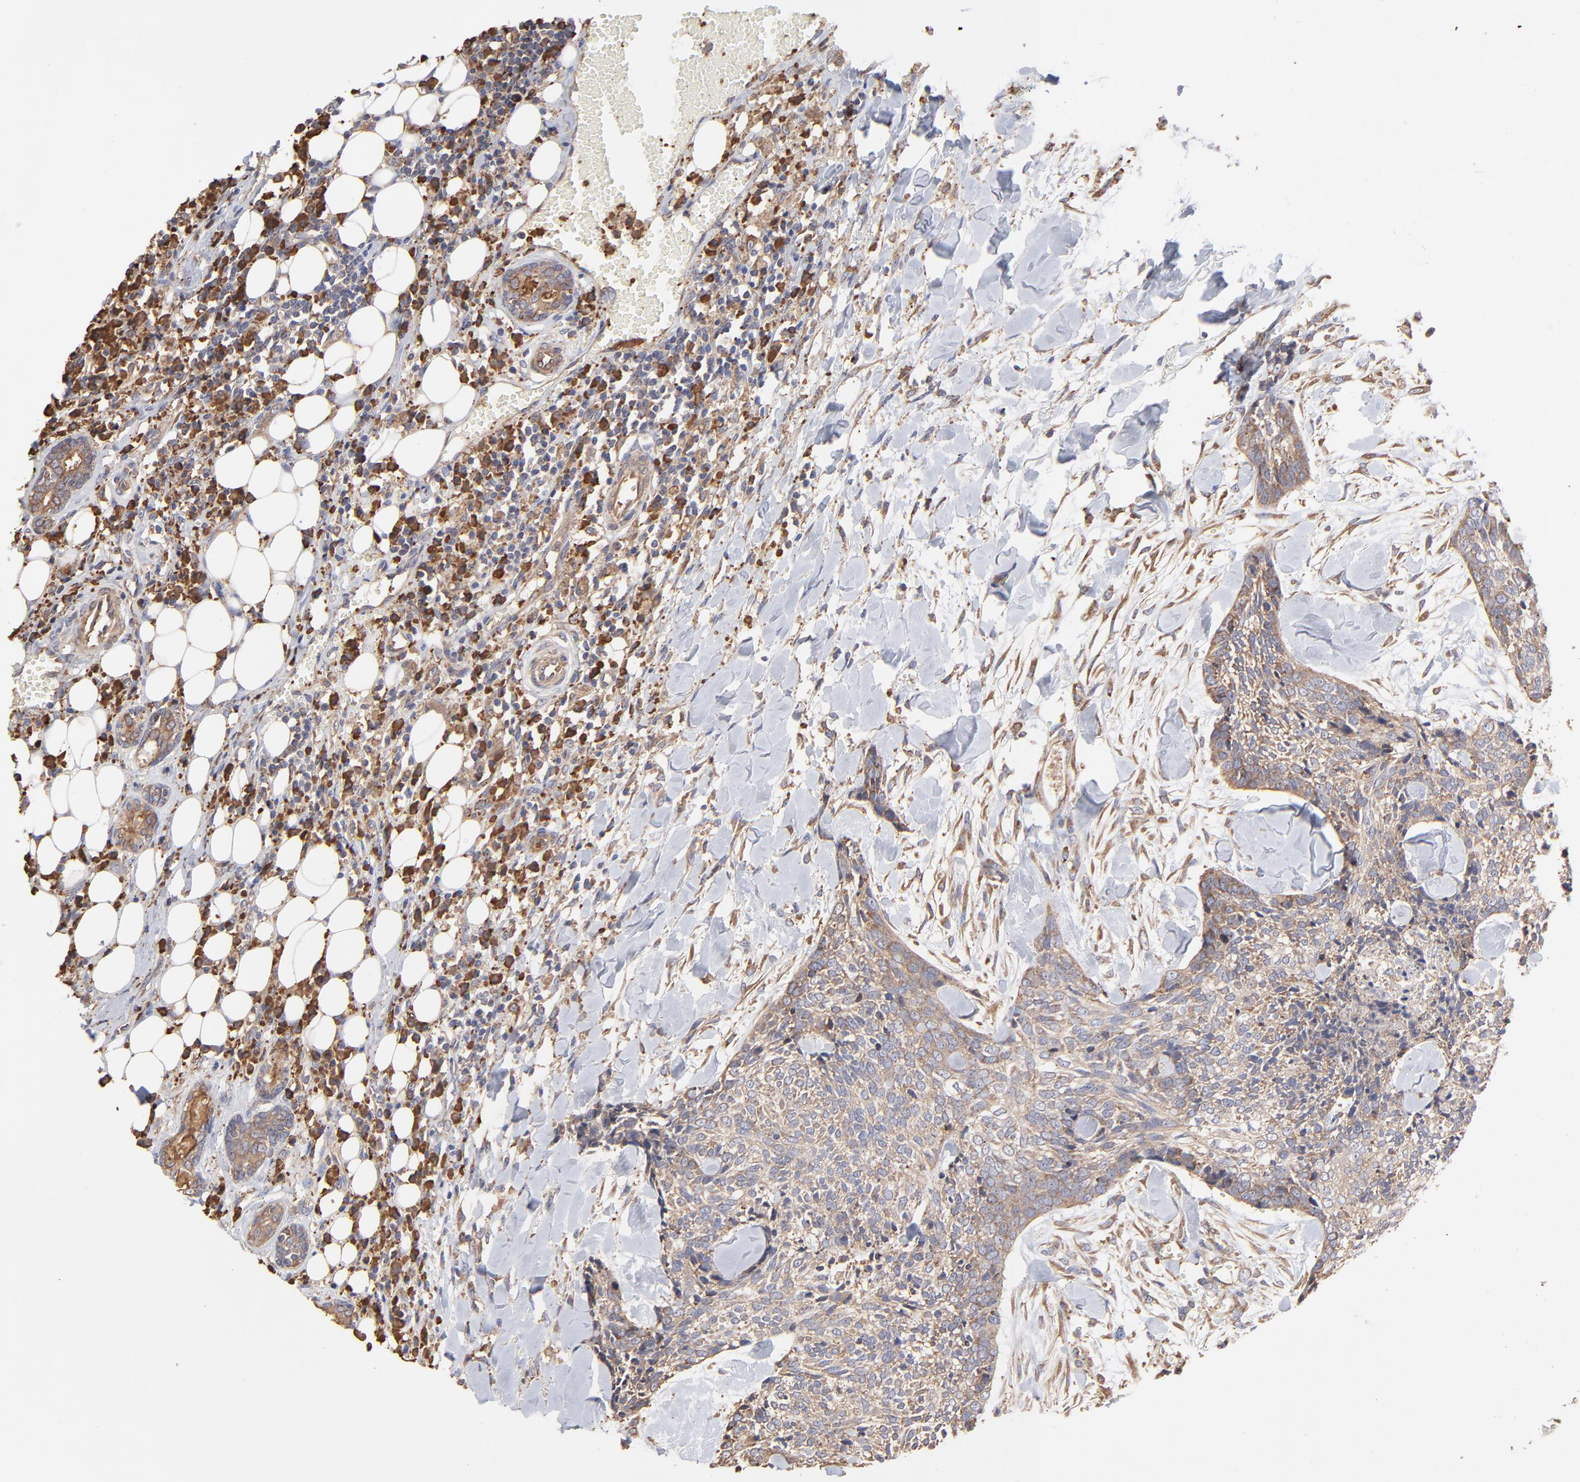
{"staining": {"intensity": "moderate", "quantity": ">75%", "location": "cytoplasmic/membranous"}, "tissue": "head and neck cancer", "cell_type": "Tumor cells", "image_type": "cancer", "snomed": [{"axis": "morphology", "description": "Squamous cell carcinoma, NOS"}, {"axis": "topography", "description": "Salivary gland"}, {"axis": "topography", "description": "Head-Neck"}], "caption": "Approximately >75% of tumor cells in squamous cell carcinoma (head and neck) exhibit moderate cytoplasmic/membranous protein positivity as visualized by brown immunohistochemical staining.", "gene": "PFKM", "patient": {"sex": "male", "age": 70}}